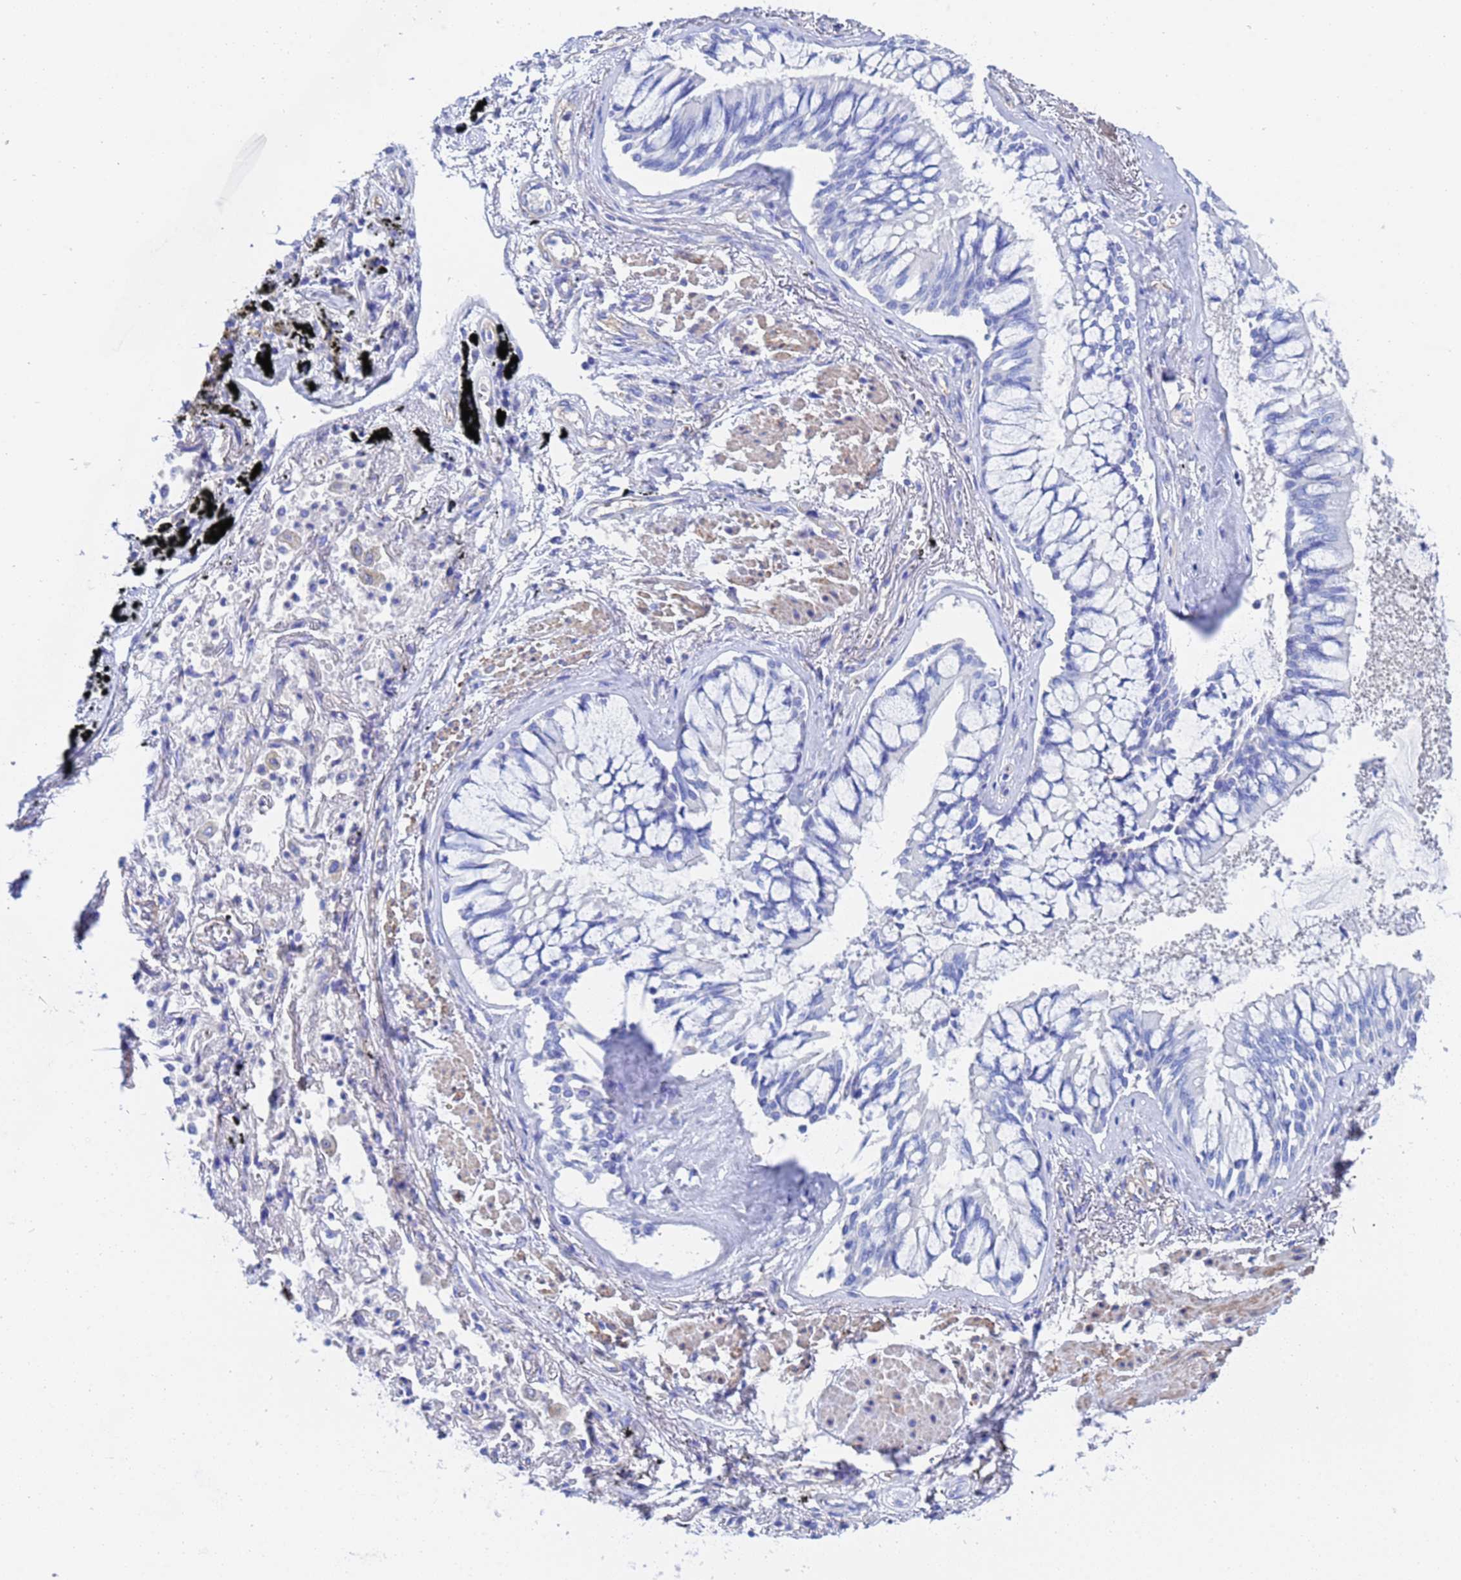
{"staining": {"intensity": "negative", "quantity": "none", "location": "none"}, "tissue": "lung cancer", "cell_type": "Tumor cells", "image_type": "cancer", "snomed": [{"axis": "morphology", "description": "Adenocarcinoma, NOS"}, {"axis": "topography", "description": "Lung"}], "caption": "This is an immunohistochemistry (IHC) micrograph of human lung cancer (adenocarcinoma). There is no staining in tumor cells.", "gene": "CST4", "patient": {"sex": "male", "age": 67}}